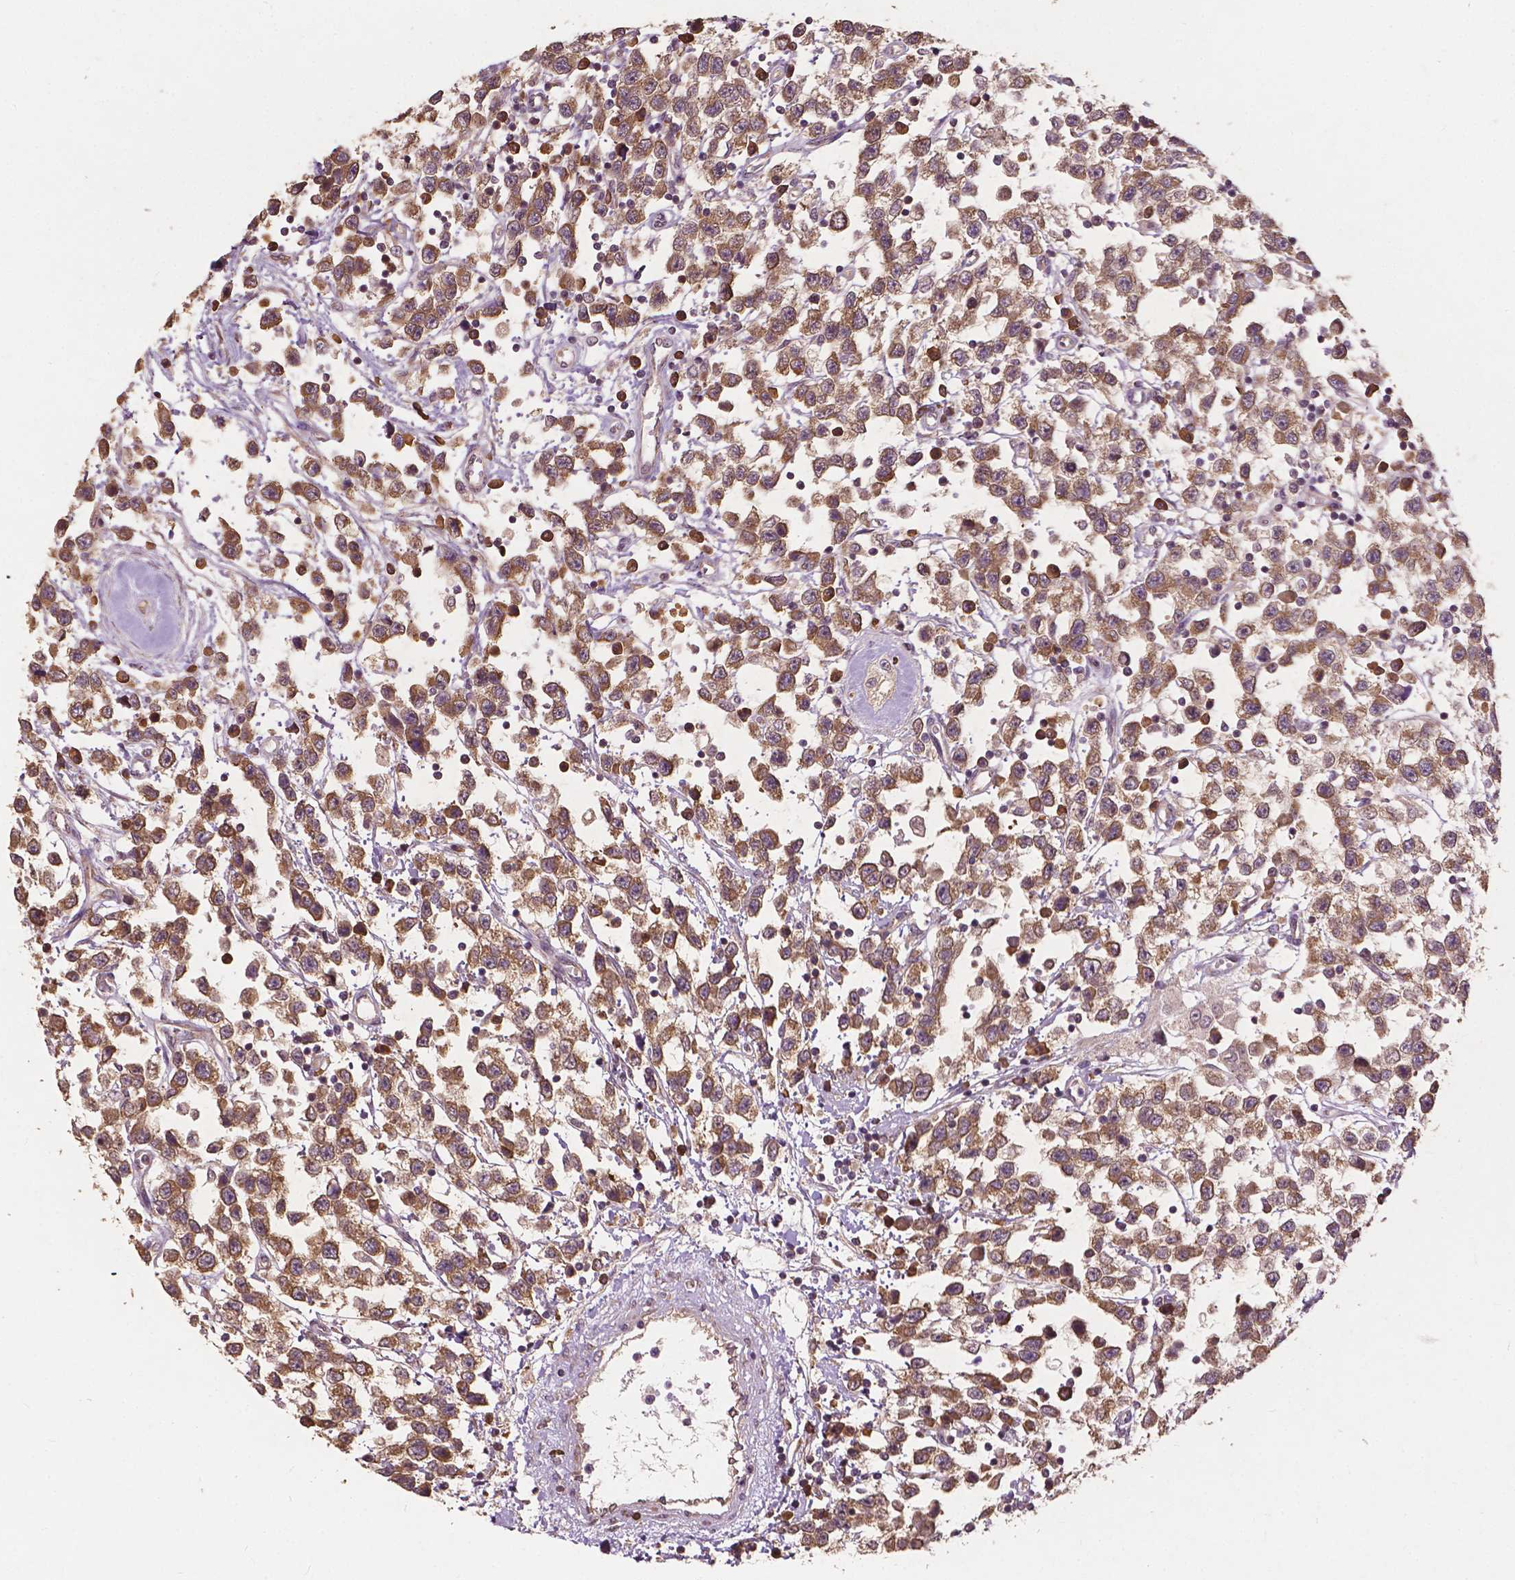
{"staining": {"intensity": "strong", "quantity": ">75%", "location": "cytoplasmic/membranous"}, "tissue": "testis cancer", "cell_type": "Tumor cells", "image_type": "cancer", "snomed": [{"axis": "morphology", "description": "Seminoma, NOS"}, {"axis": "topography", "description": "Testis"}], "caption": "The micrograph exhibits staining of seminoma (testis), revealing strong cytoplasmic/membranous protein positivity (brown color) within tumor cells.", "gene": "G3BP1", "patient": {"sex": "male", "age": 34}}